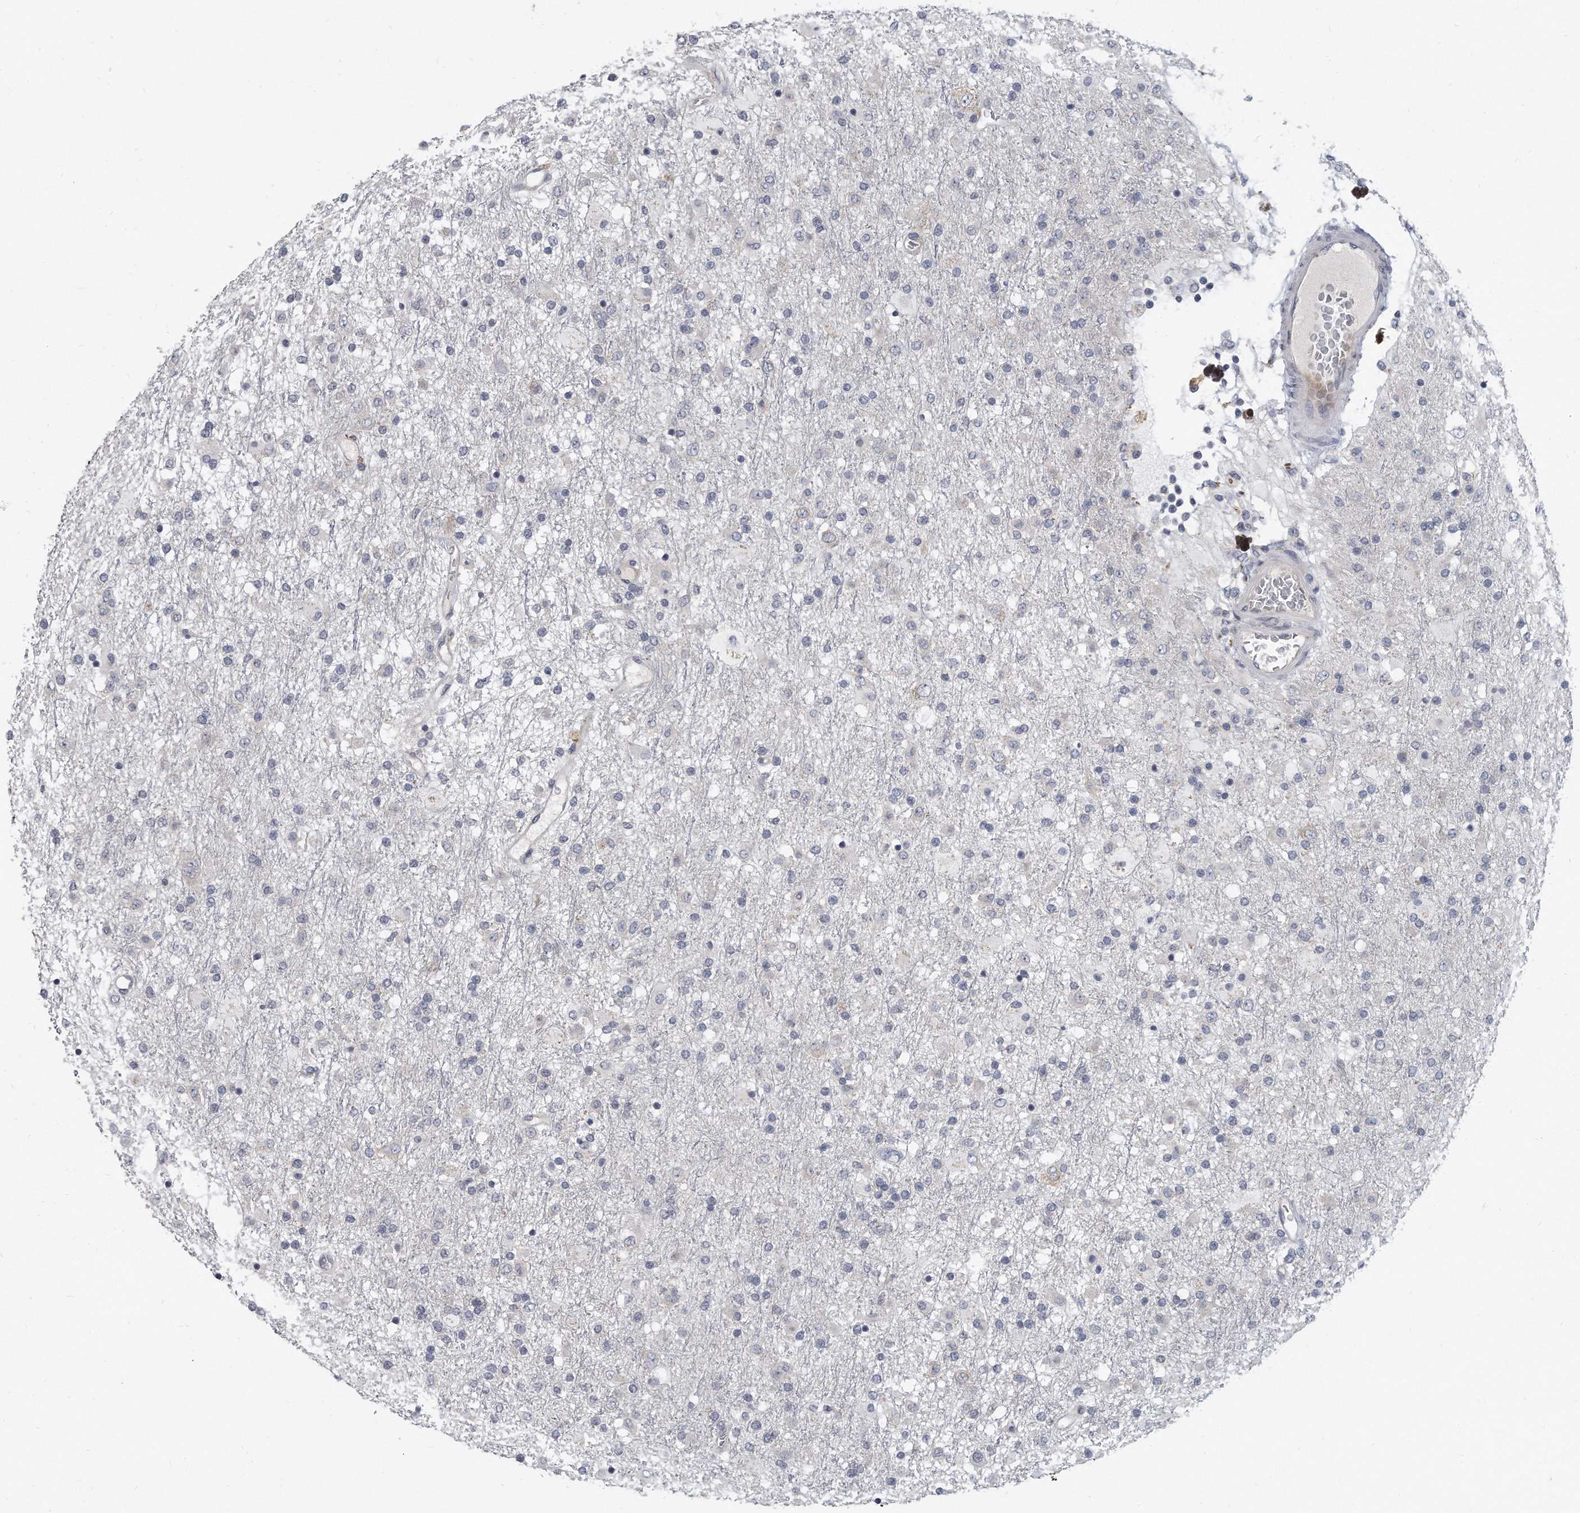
{"staining": {"intensity": "negative", "quantity": "none", "location": "none"}, "tissue": "glioma", "cell_type": "Tumor cells", "image_type": "cancer", "snomed": [{"axis": "morphology", "description": "Glioma, malignant, Low grade"}, {"axis": "topography", "description": "Brain"}], "caption": "A high-resolution histopathology image shows immunohistochemistry staining of glioma, which displays no significant expression in tumor cells.", "gene": "PLEKHA6", "patient": {"sex": "male", "age": 65}}